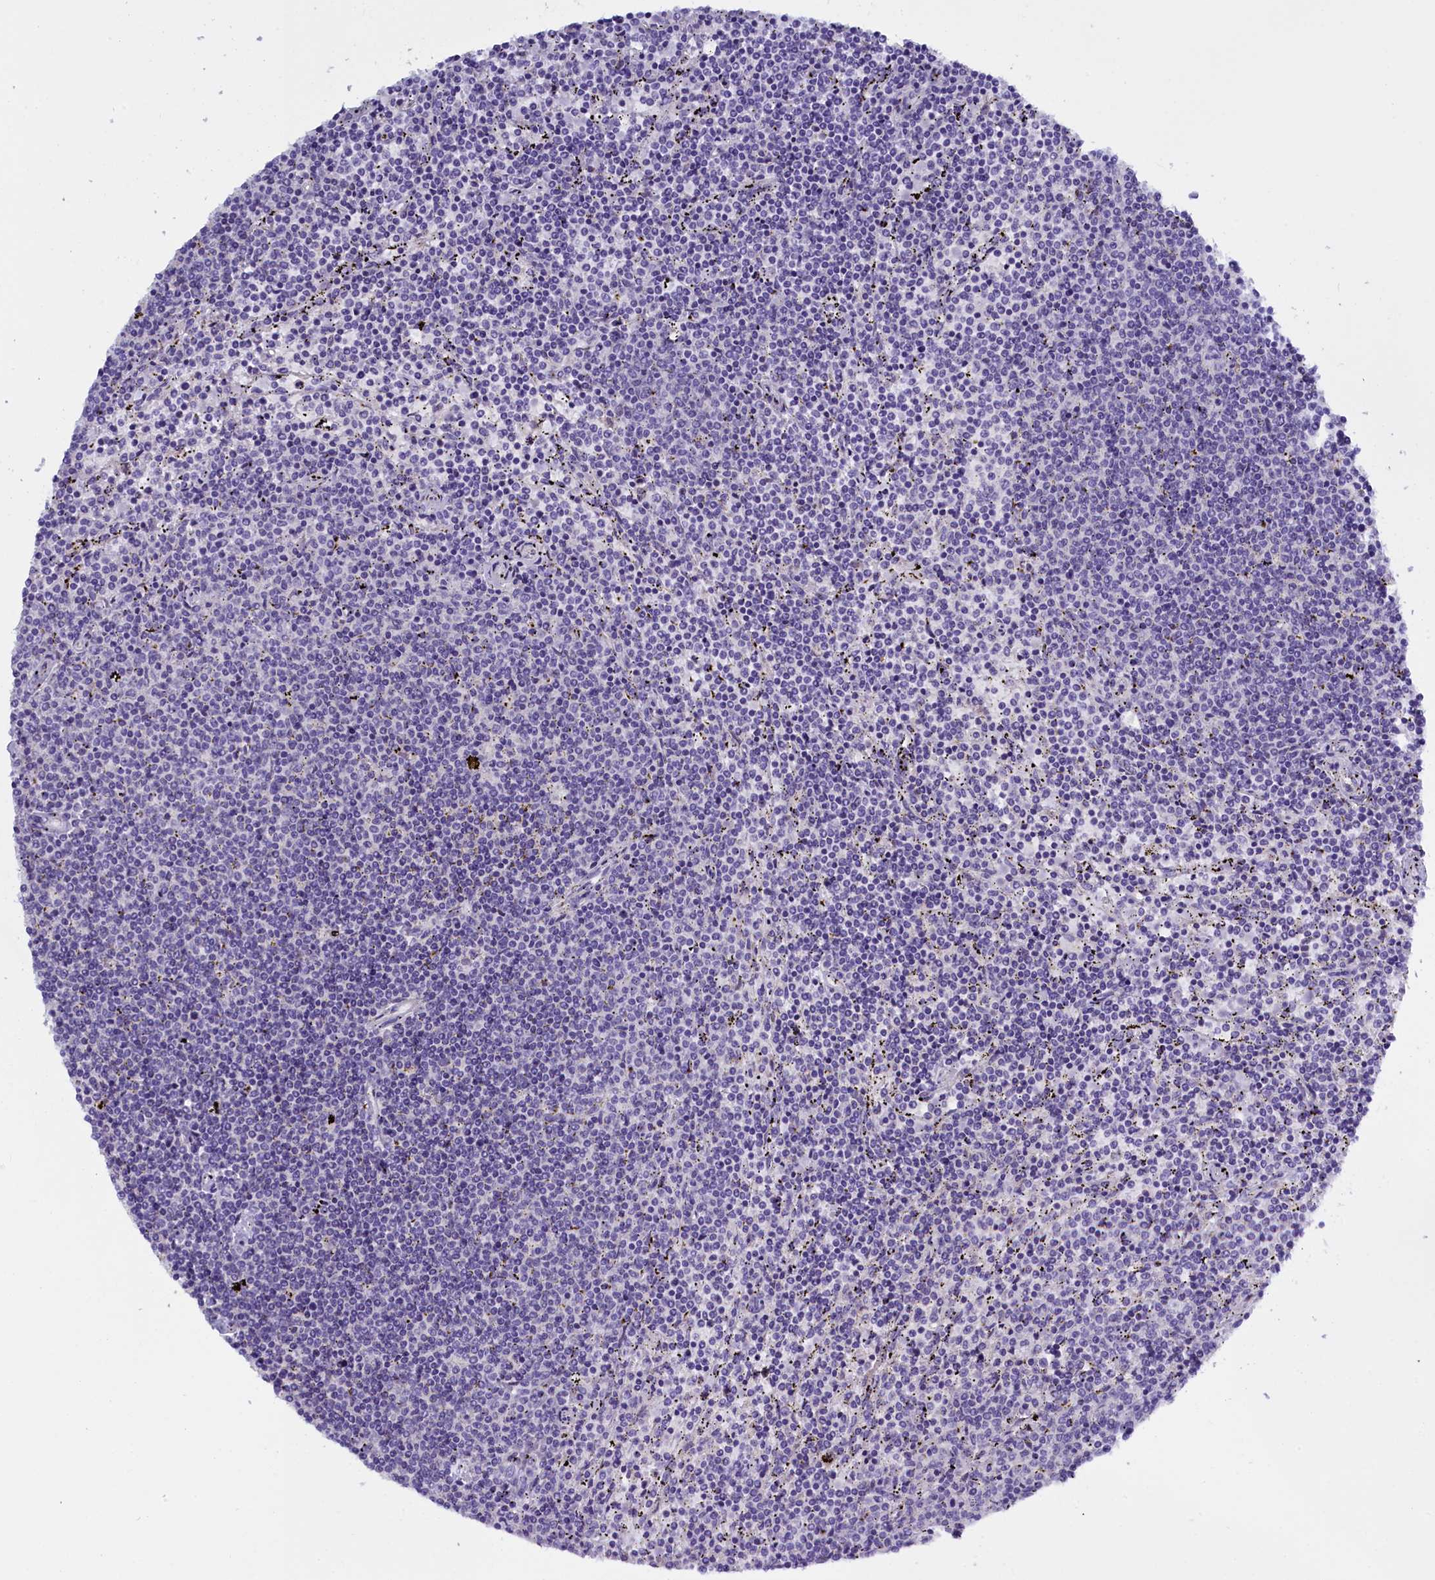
{"staining": {"intensity": "negative", "quantity": "none", "location": "none"}, "tissue": "lymphoma", "cell_type": "Tumor cells", "image_type": "cancer", "snomed": [{"axis": "morphology", "description": "Malignant lymphoma, non-Hodgkin's type, Low grade"}, {"axis": "topography", "description": "Spleen"}], "caption": "High power microscopy photomicrograph of an immunohistochemistry (IHC) image of lymphoma, revealing no significant staining in tumor cells.", "gene": "RTTN", "patient": {"sex": "female", "age": 50}}